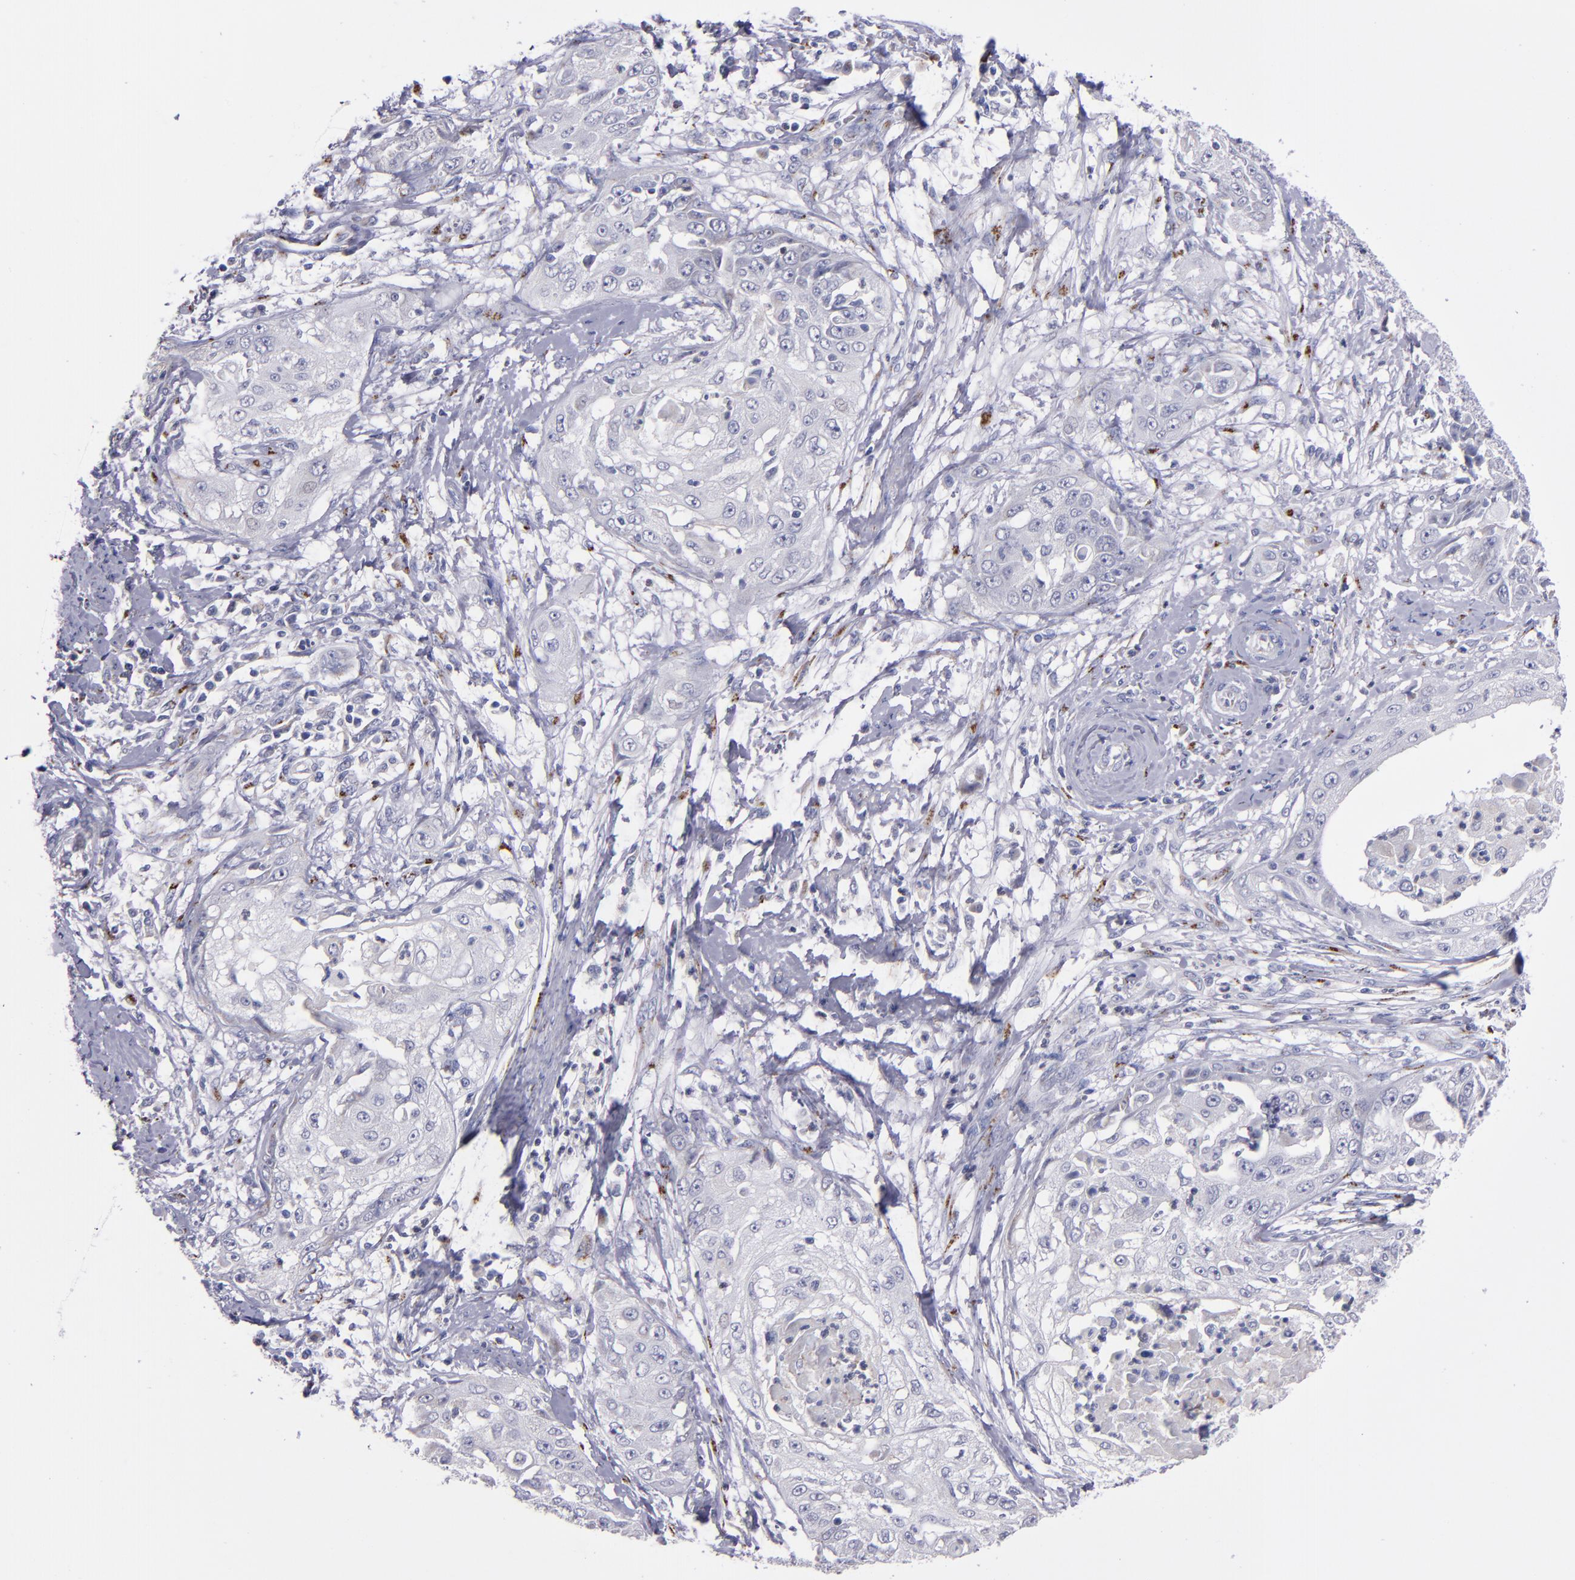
{"staining": {"intensity": "negative", "quantity": "none", "location": "none"}, "tissue": "cervical cancer", "cell_type": "Tumor cells", "image_type": "cancer", "snomed": [{"axis": "morphology", "description": "Squamous cell carcinoma, NOS"}, {"axis": "topography", "description": "Cervix"}], "caption": "This is an immunohistochemistry micrograph of cervical cancer (squamous cell carcinoma). There is no staining in tumor cells.", "gene": "RAB41", "patient": {"sex": "female", "age": 64}}